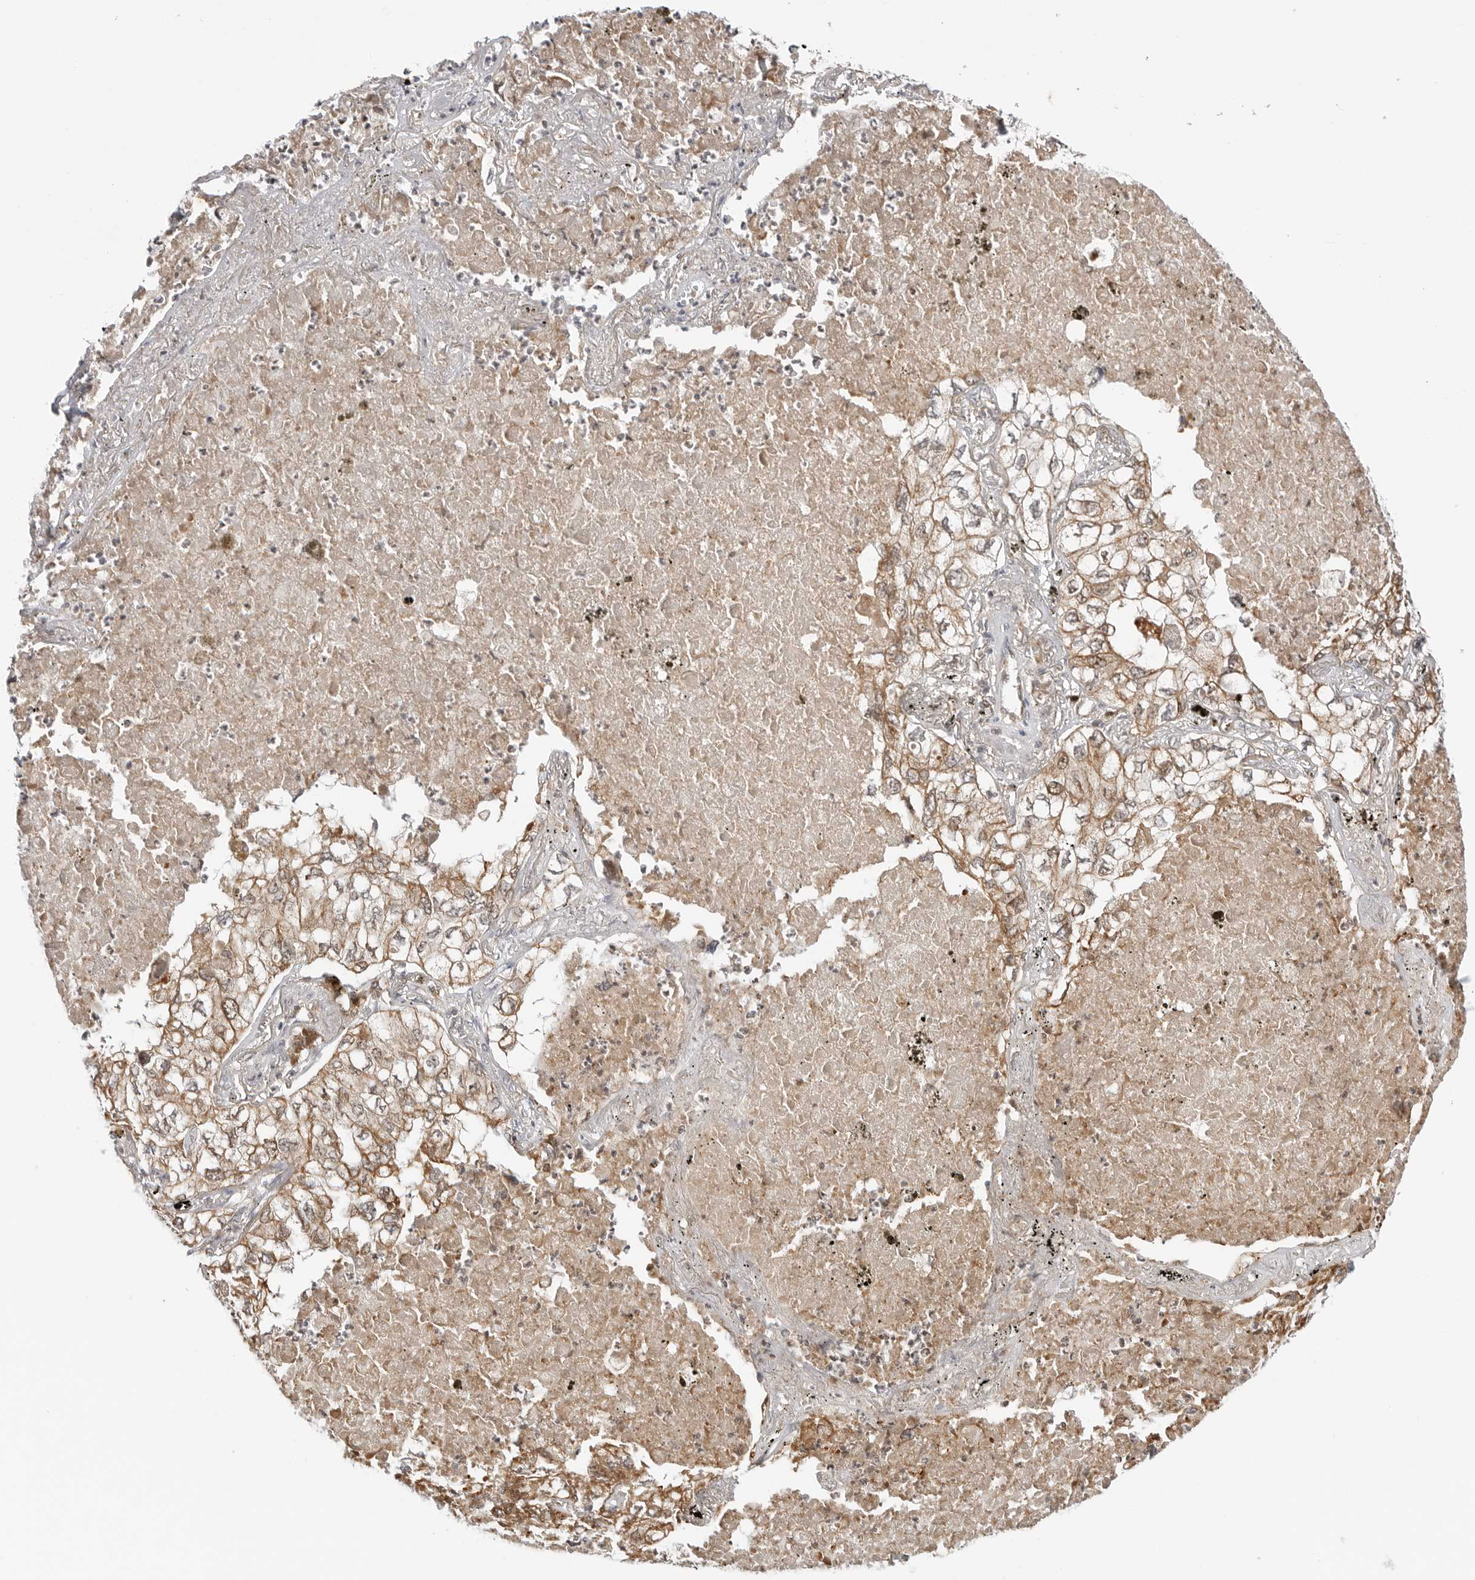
{"staining": {"intensity": "moderate", "quantity": ">75%", "location": "cytoplasmic/membranous"}, "tissue": "lung cancer", "cell_type": "Tumor cells", "image_type": "cancer", "snomed": [{"axis": "morphology", "description": "Adenocarcinoma, NOS"}, {"axis": "topography", "description": "Lung"}], "caption": "Adenocarcinoma (lung) stained with a protein marker reveals moderate staining in tumor cells.", "gene": "TIPRL", "patient": {"sex": "male", "age": 65}}